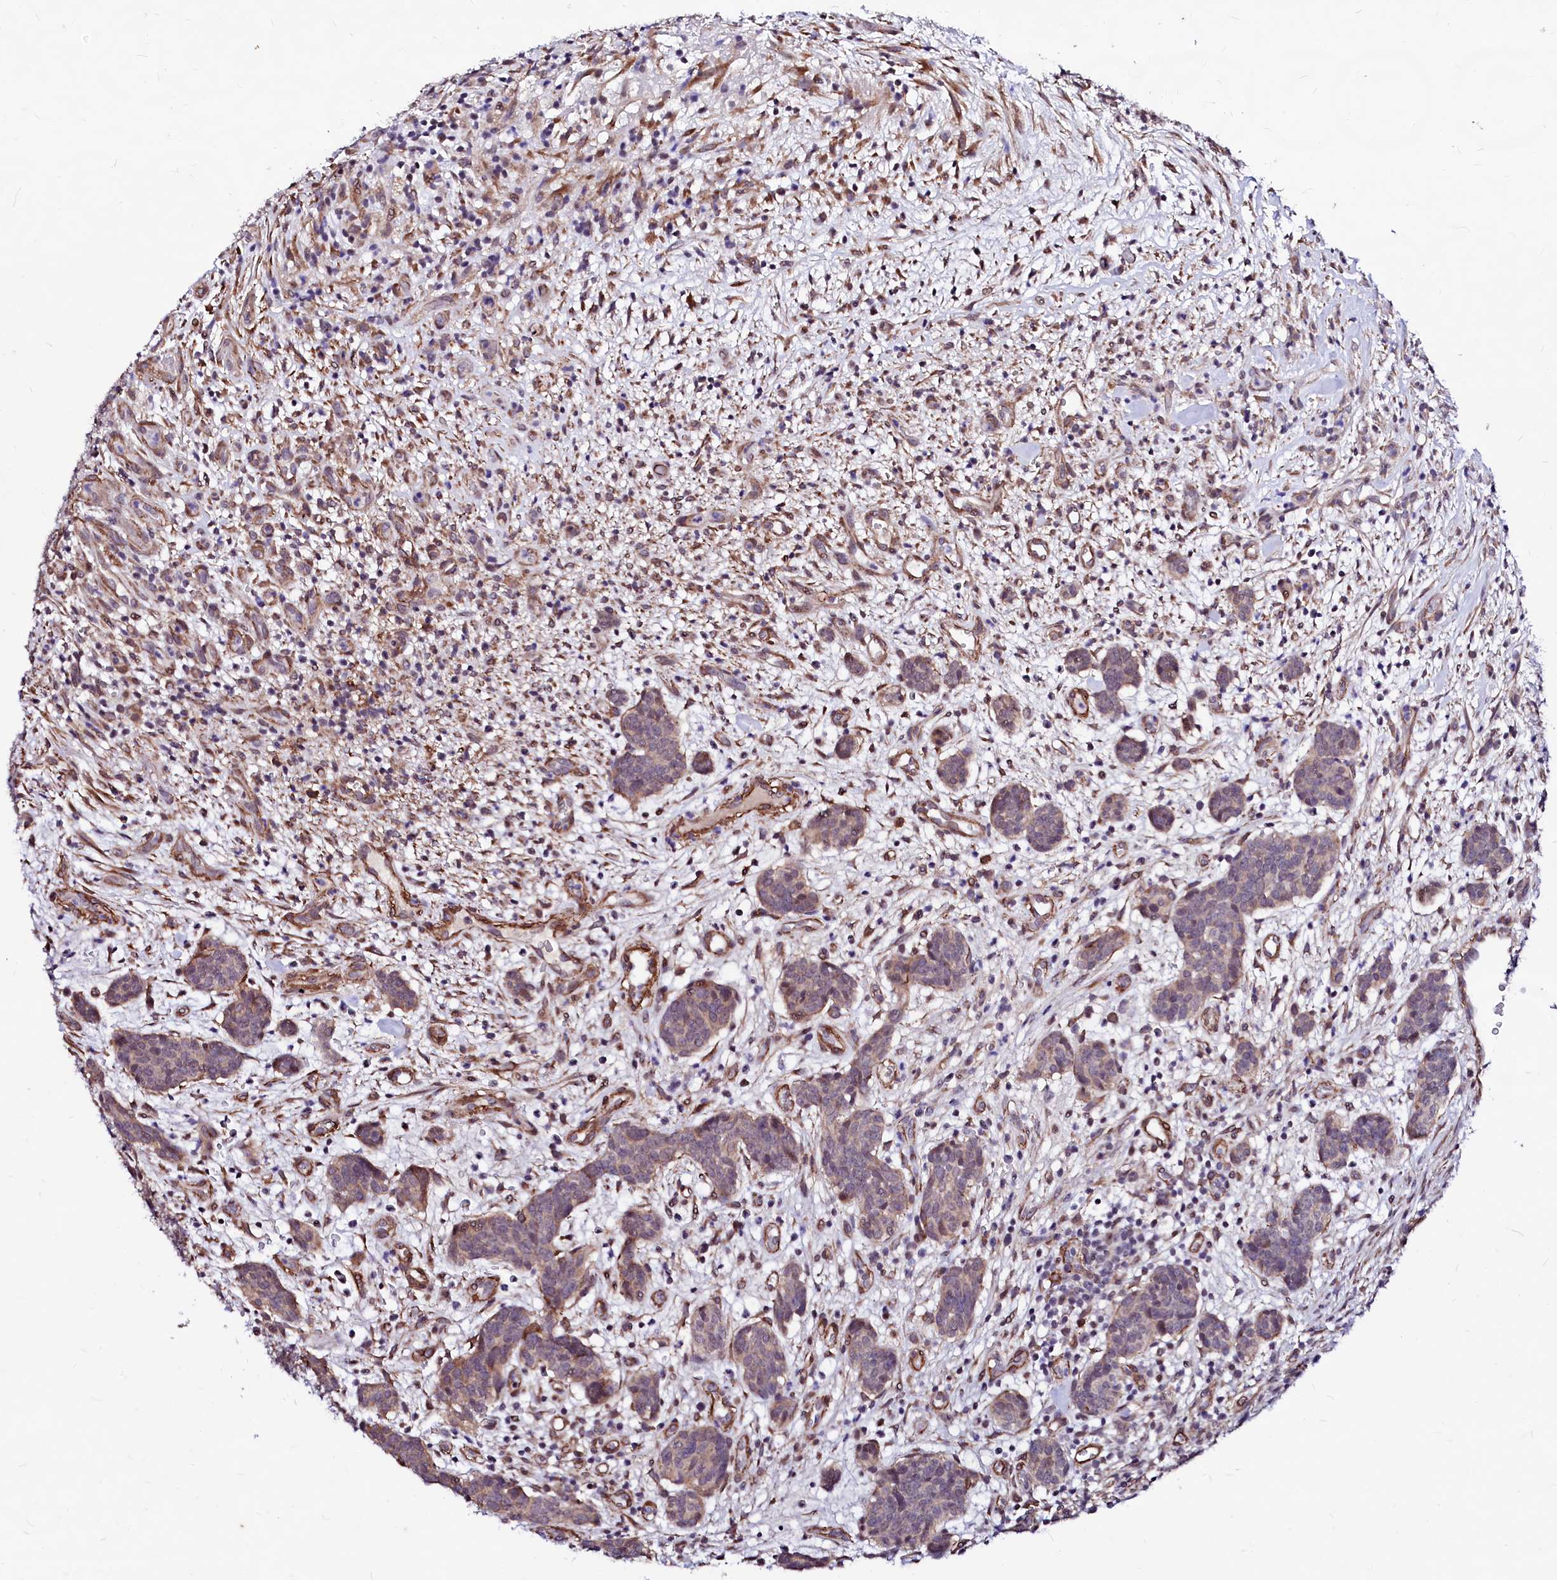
{"staining": {"intensity": "weak", "quantity": "25%-75%", "location": "cytoplasmic/membranous"}, "tissue": "carcinoid", "cell_type": "Tumor cells", "image_type": "cancer", "snomed": [{"axis": "morphology", "description": "Carcinoid, malignant, NOS"}, {"axis": "topography", "description": "Lung"}], "caption": "Human carcinoid stained for a protein (brown) displays weak cytoplasmic/membranous positive positivity in approximately 25%-75% of tumor cells.", "gene": "GPR176", "patient": {"sex": "female", "age": 46}}